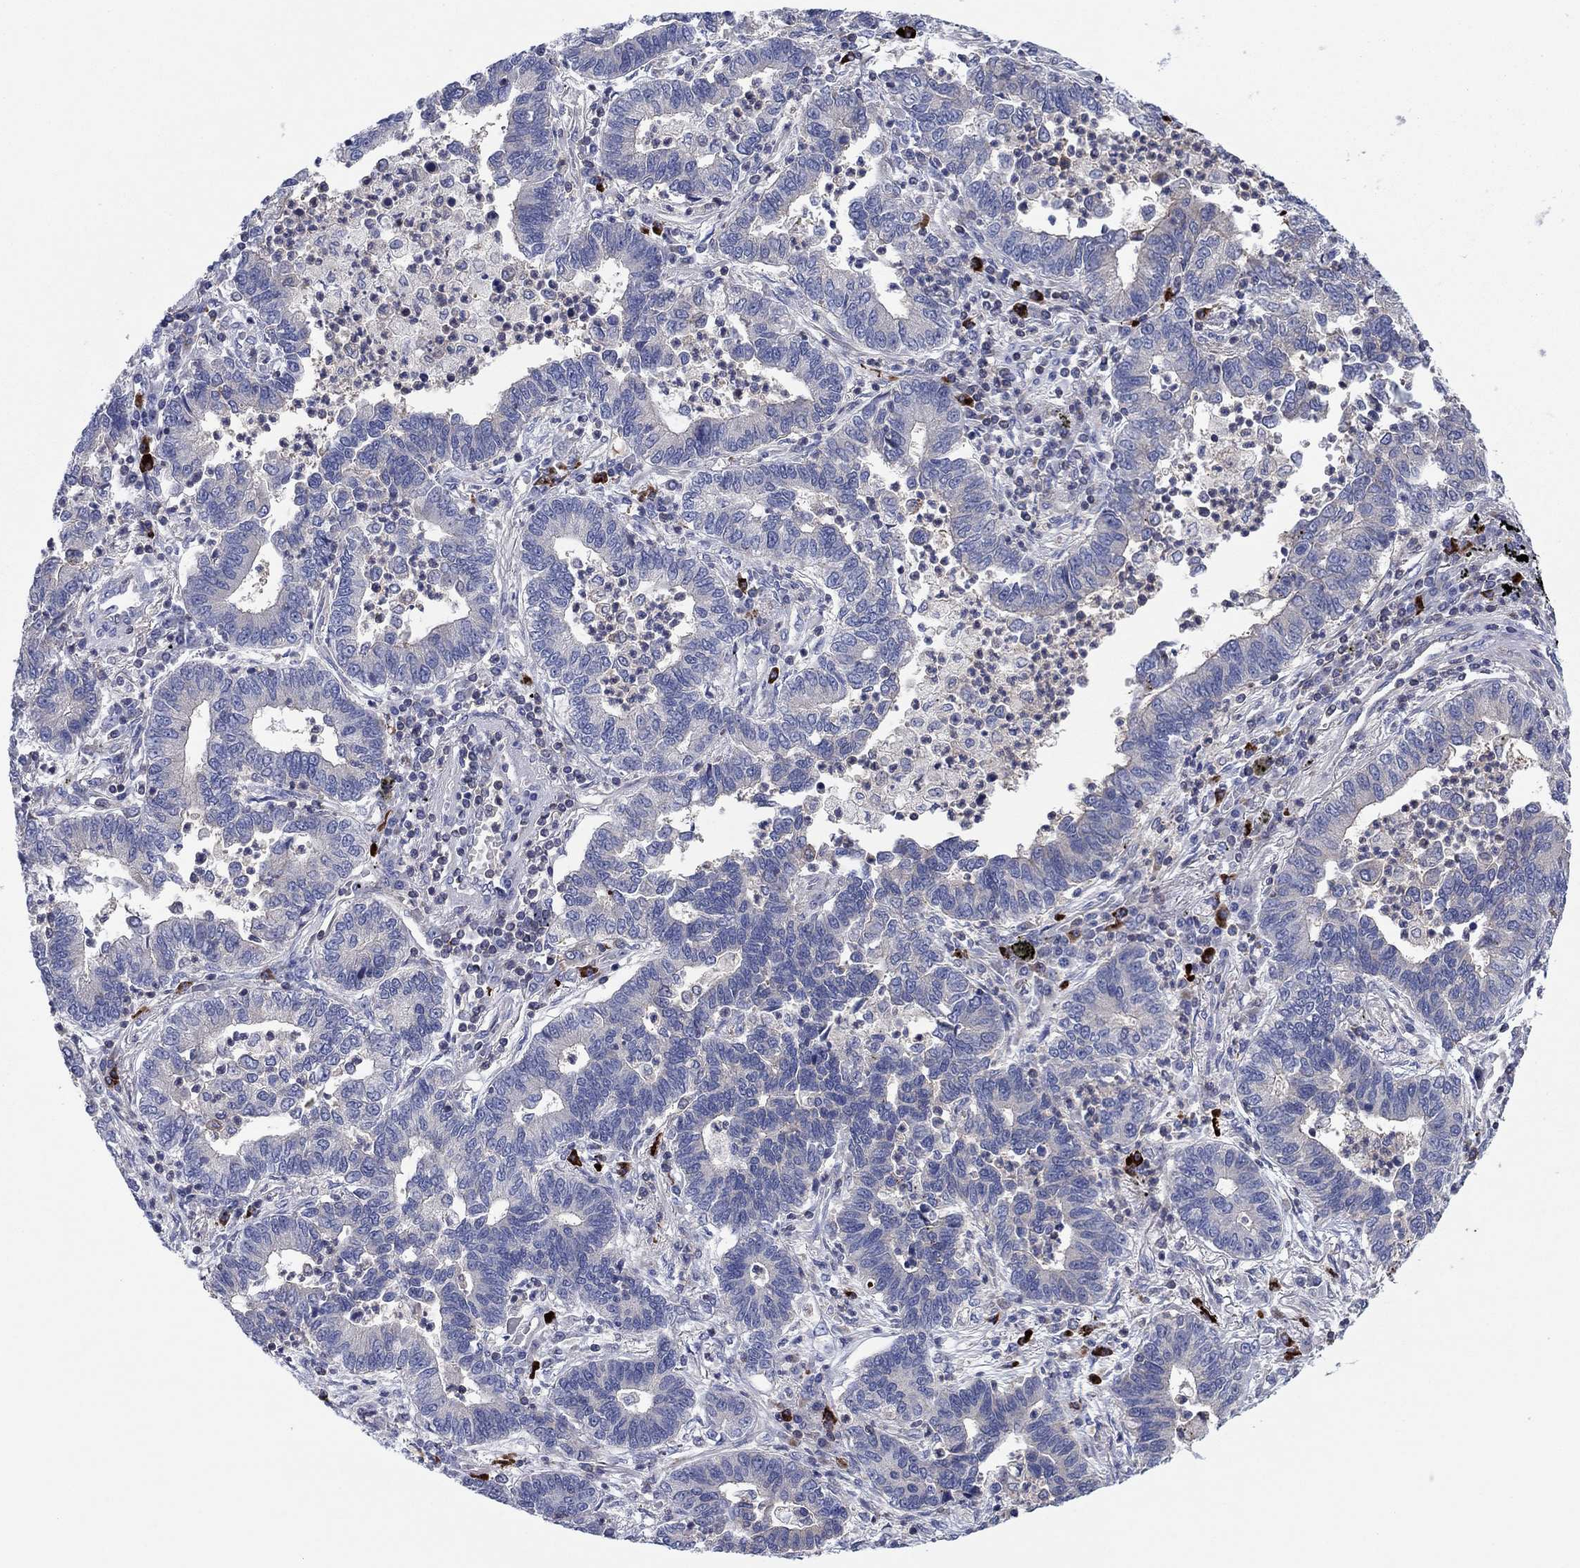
{"staining": {"intensity": "negative", "quantity": "none", "location": "none"}, "tissue": "lung cancer", "cell_type": "Tumor cells", "image_type": "cancer", "snomed": [{"axis": "morphology", "description": "Adenocarcinoma, NOS"}, {"axis": "topography", "description": "Lung"}], "caption": "A high-resolution micrograph shows immunohistochemistry staining of lung adenocarcinoma, which demonstrates no significant expression in tumor cells.", "gene": "PVR", "patient": {"sex": "female", "age": 57}}